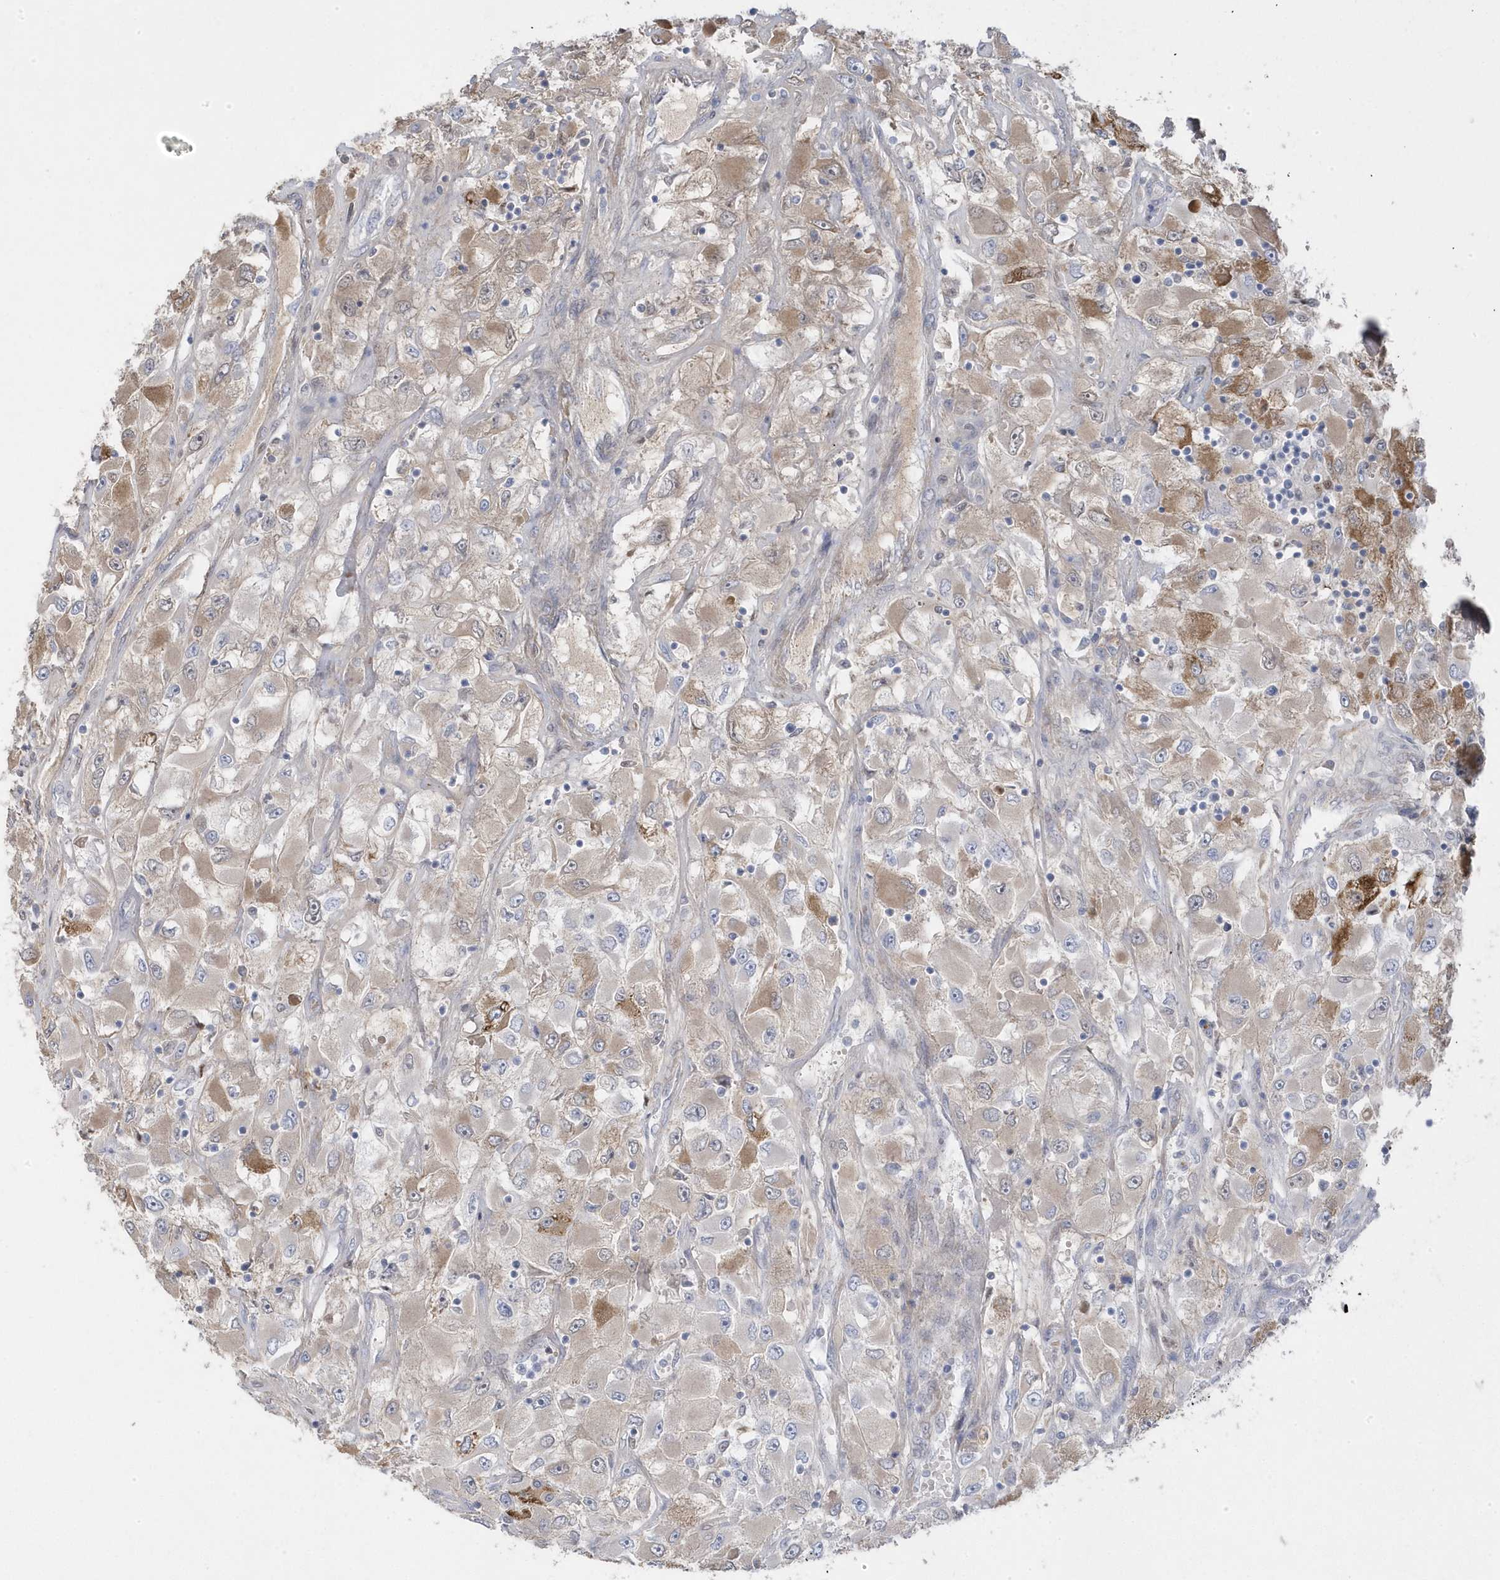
{"staining": {"intensity": "moderate", "quantity": "<25%", "location": "cytoplasmic/membranous"}, "tissue": "renal cancer", "cell_type": "Tumor cells", "image_type": "cancer", "snomed": [{"axis": "morphology", "description": "Adenocarcinoma, NOS"}, {"axis": "topography", "description": "Kidney"}], "caption": "Immunohistochemistry histopathology image of human renal adenocarcinoma stained for a protein (brown), which reveals low levels of moderate cytoplasmic/membranous positivity in approximately <25% of tumor cells.", "gene": "GTPBP6", "patient": {"sex": "female", "age": 52}}